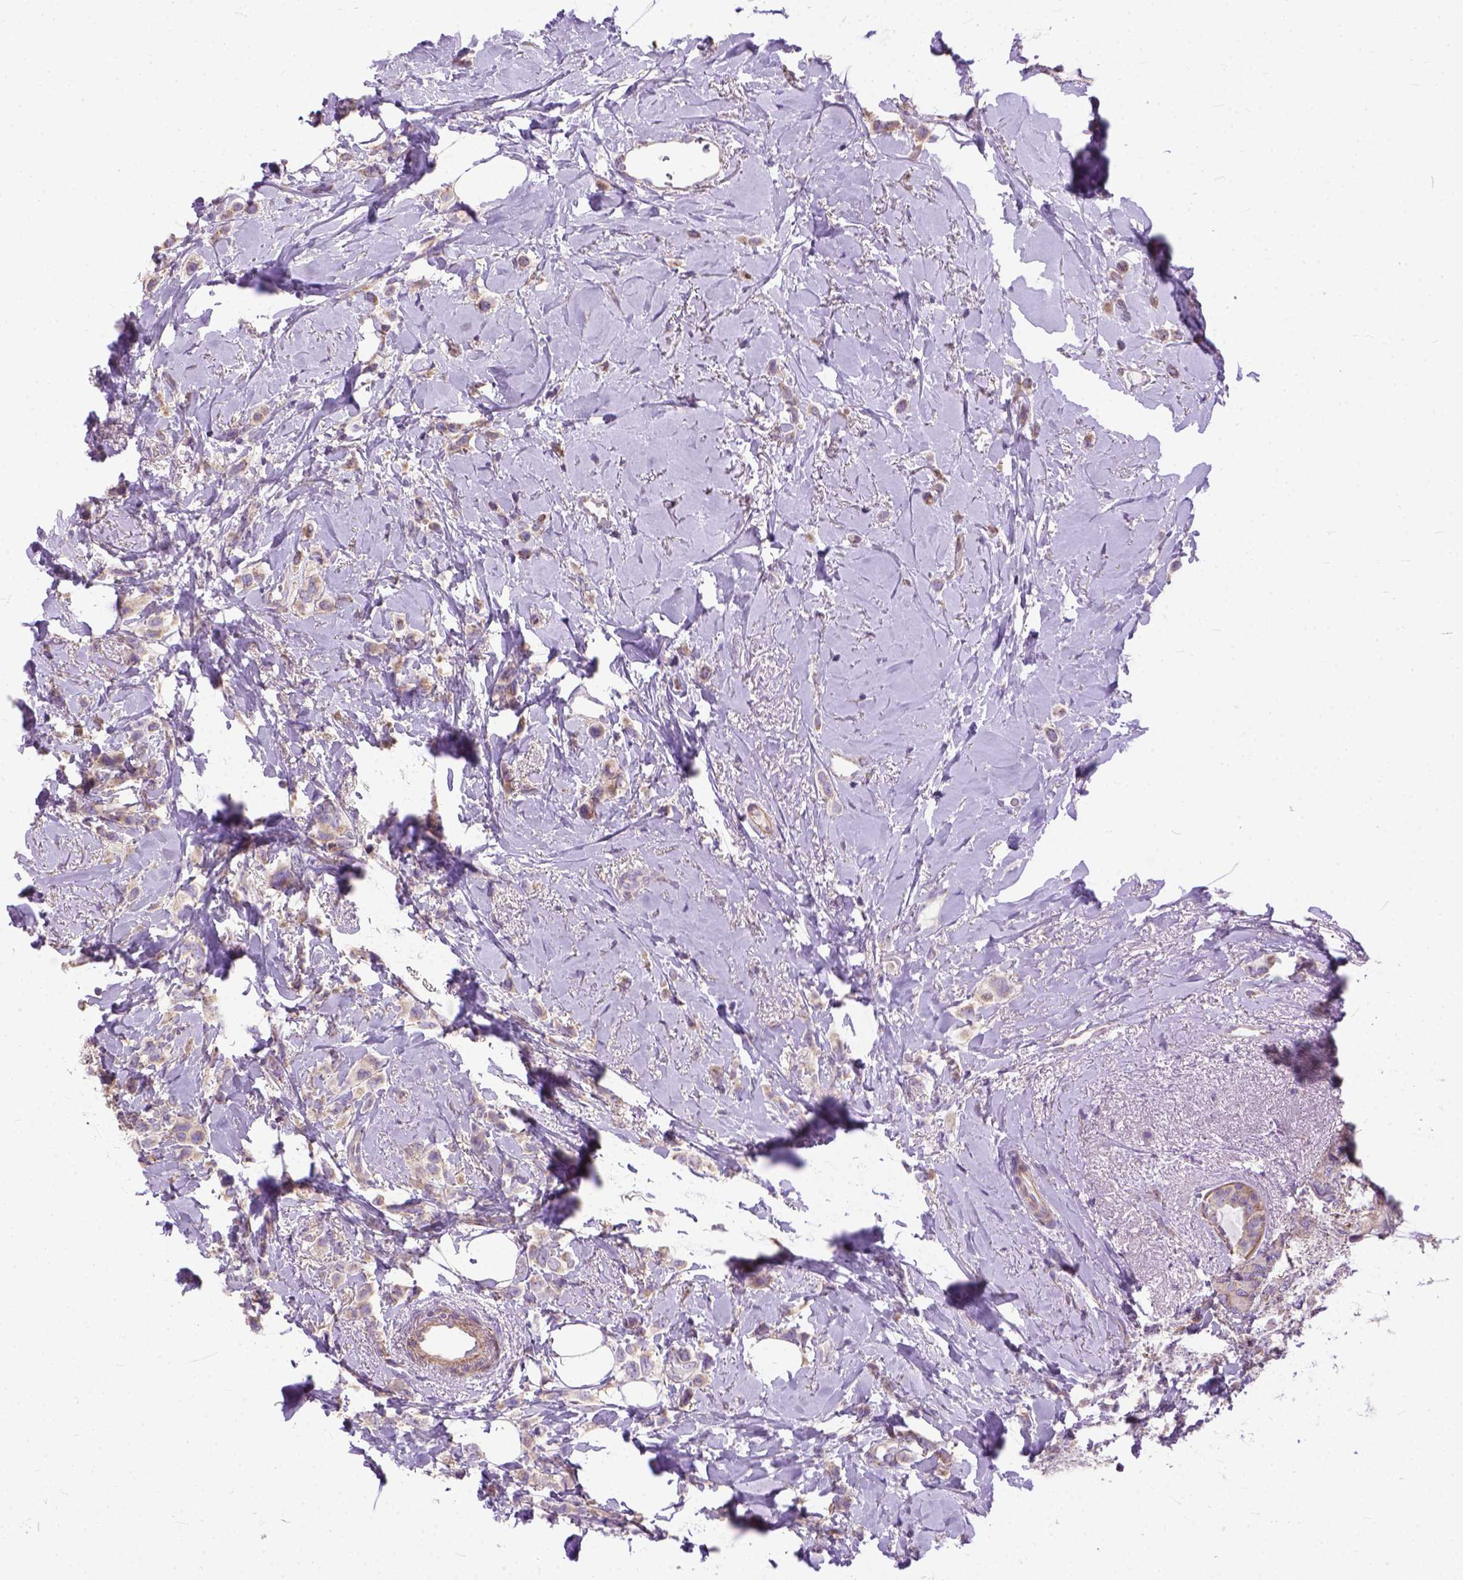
{"staining": {"intensity": "weak", "quantity": ">75%", "location": "cytoplasmic/membranous"}, "tissue": "breast cancer", "cell_type": "Tumor cells", "image_type": "cancer", "snomed": [{"axis": "morphology", "description": "Lobular carcinoma"}, {"axis": "topography", "description": "Breast"}], "caption": "Immunohistochemical staining of human breast cancer displays low levels of weak cytoplasmic/membranous staining in about >75% of tumor cells. The staining was performed using DAB, with brown indicating positive protein expression. Nuclei are stained blue with hematoxylin.", "gene": "BANF2", "patient": {"sex": "female", "age": 66}}